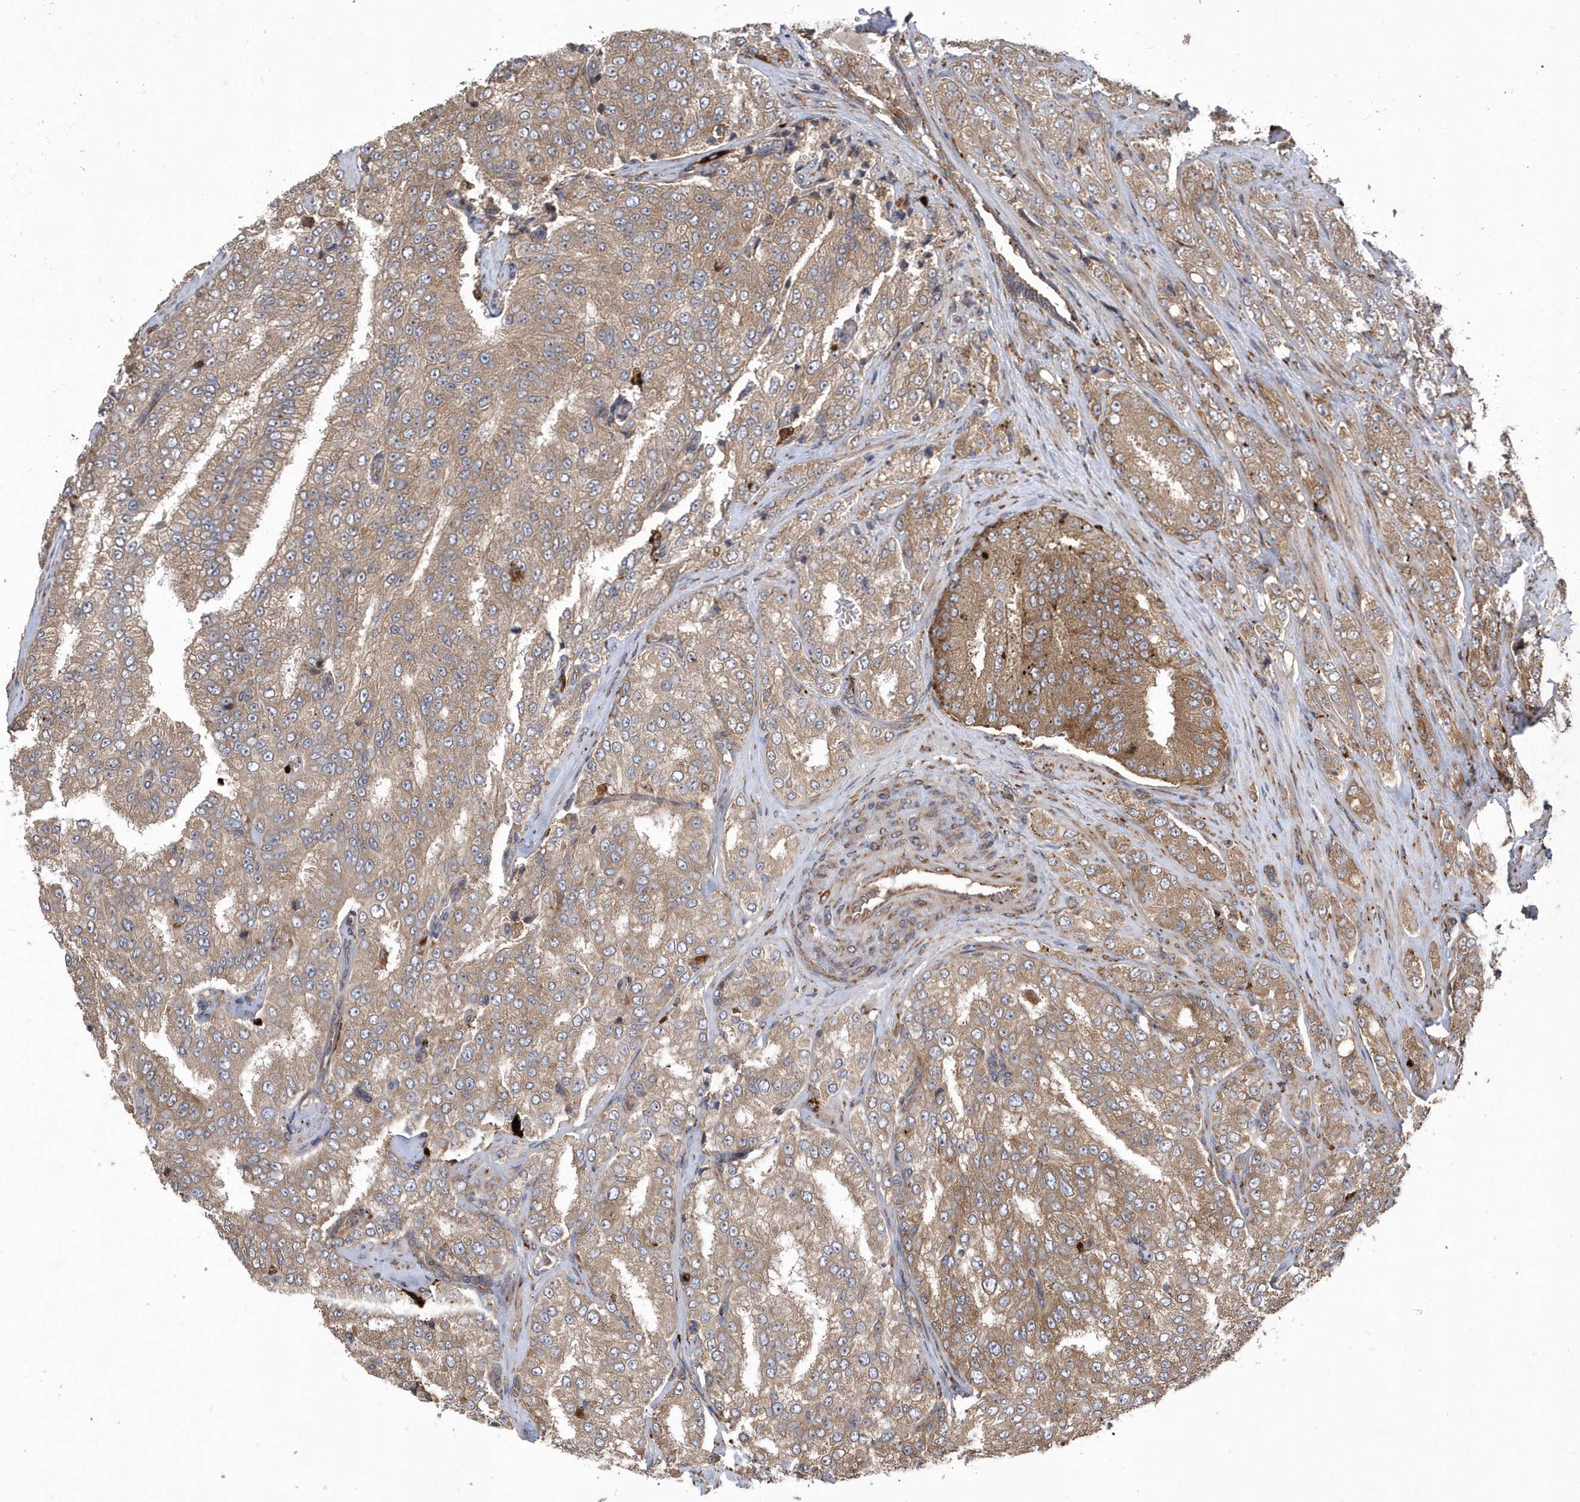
{"staining": {"intensity": "weak", "quantity": ">75%", "location": "cytoplasmic/membranous"}, "tissue": "prostate cancer", "cell_type": "Tumor cells", "image_type": "cancer", "snomed": [{"axis": "morphology", "description": "Adenocarcinoma, High grade"}, {"axis": "topography", "description": "Prostate"}], "caption": "Weak cytoplasmic/membranous positivity is seen in about >75% of tumor cells in prostate cancer (high-grade adenocarcinoma). Immunohistochemistry stains the protein in brown and the nuclei are stained blue.", "gene": "WASHC5", "patient": {"sex": "male", "age": 58}}